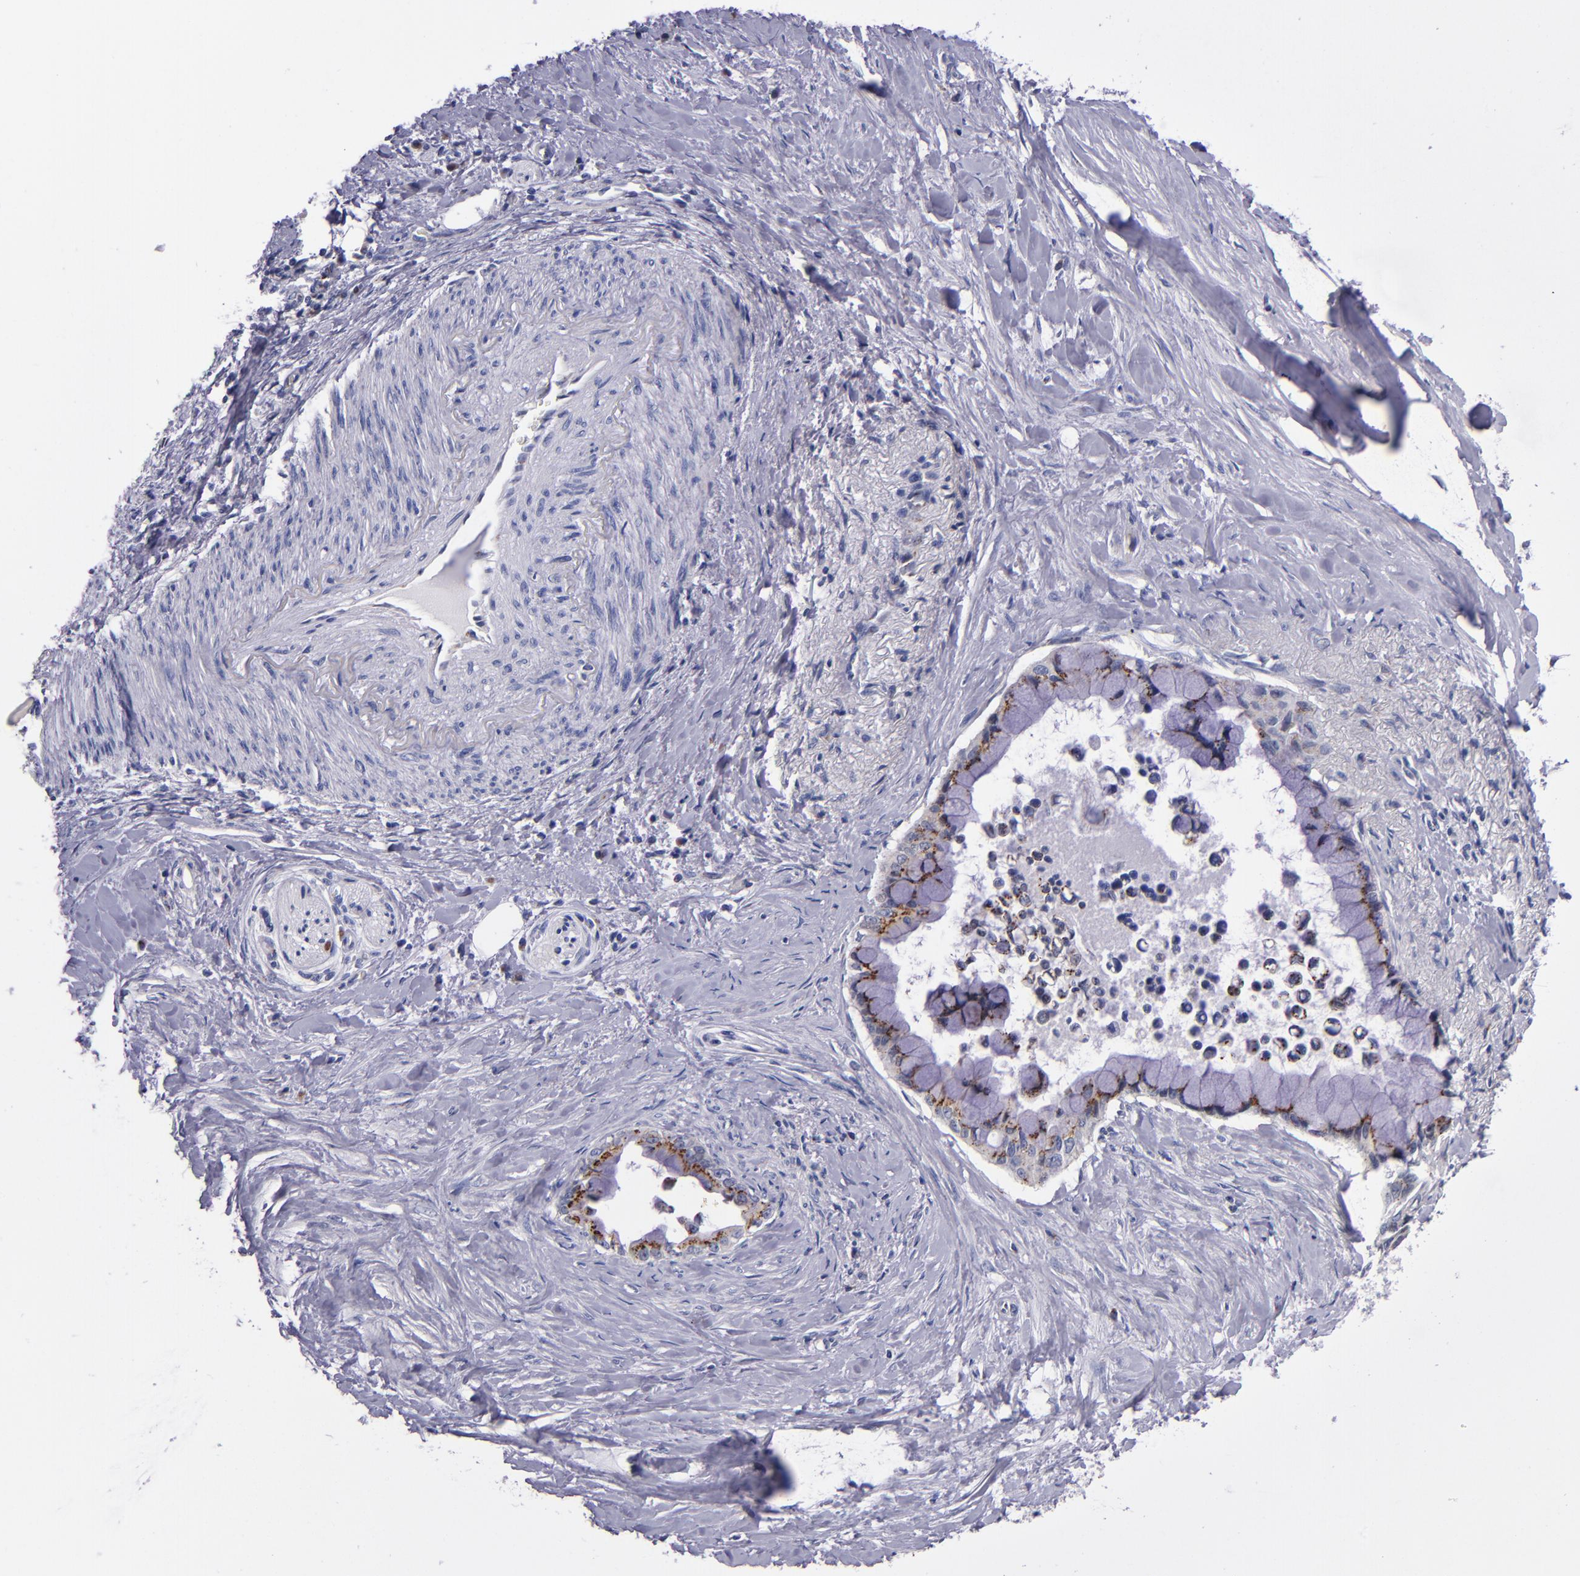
{"staining": {"intensity": "strong", "quantity": ">75%", "location": "cytoplasmic/membranous"}, "tissue": "pancreatic cancer", "cell_type": "Tumor cells", "image_type": "cancer", "snomed": [{"axis": "morphology", "description": "Adenocarcinoma, NOS"}, {"axis": "topography", "description": "Pancreas"}], "caption": "Tumor cells display strong cytoplasmic/membranous positivity in approximately >75% of cells in pancreatic adenocarcinoma.", "gene": "RAB41", "patient": {"sex": "male", "age": 59}}